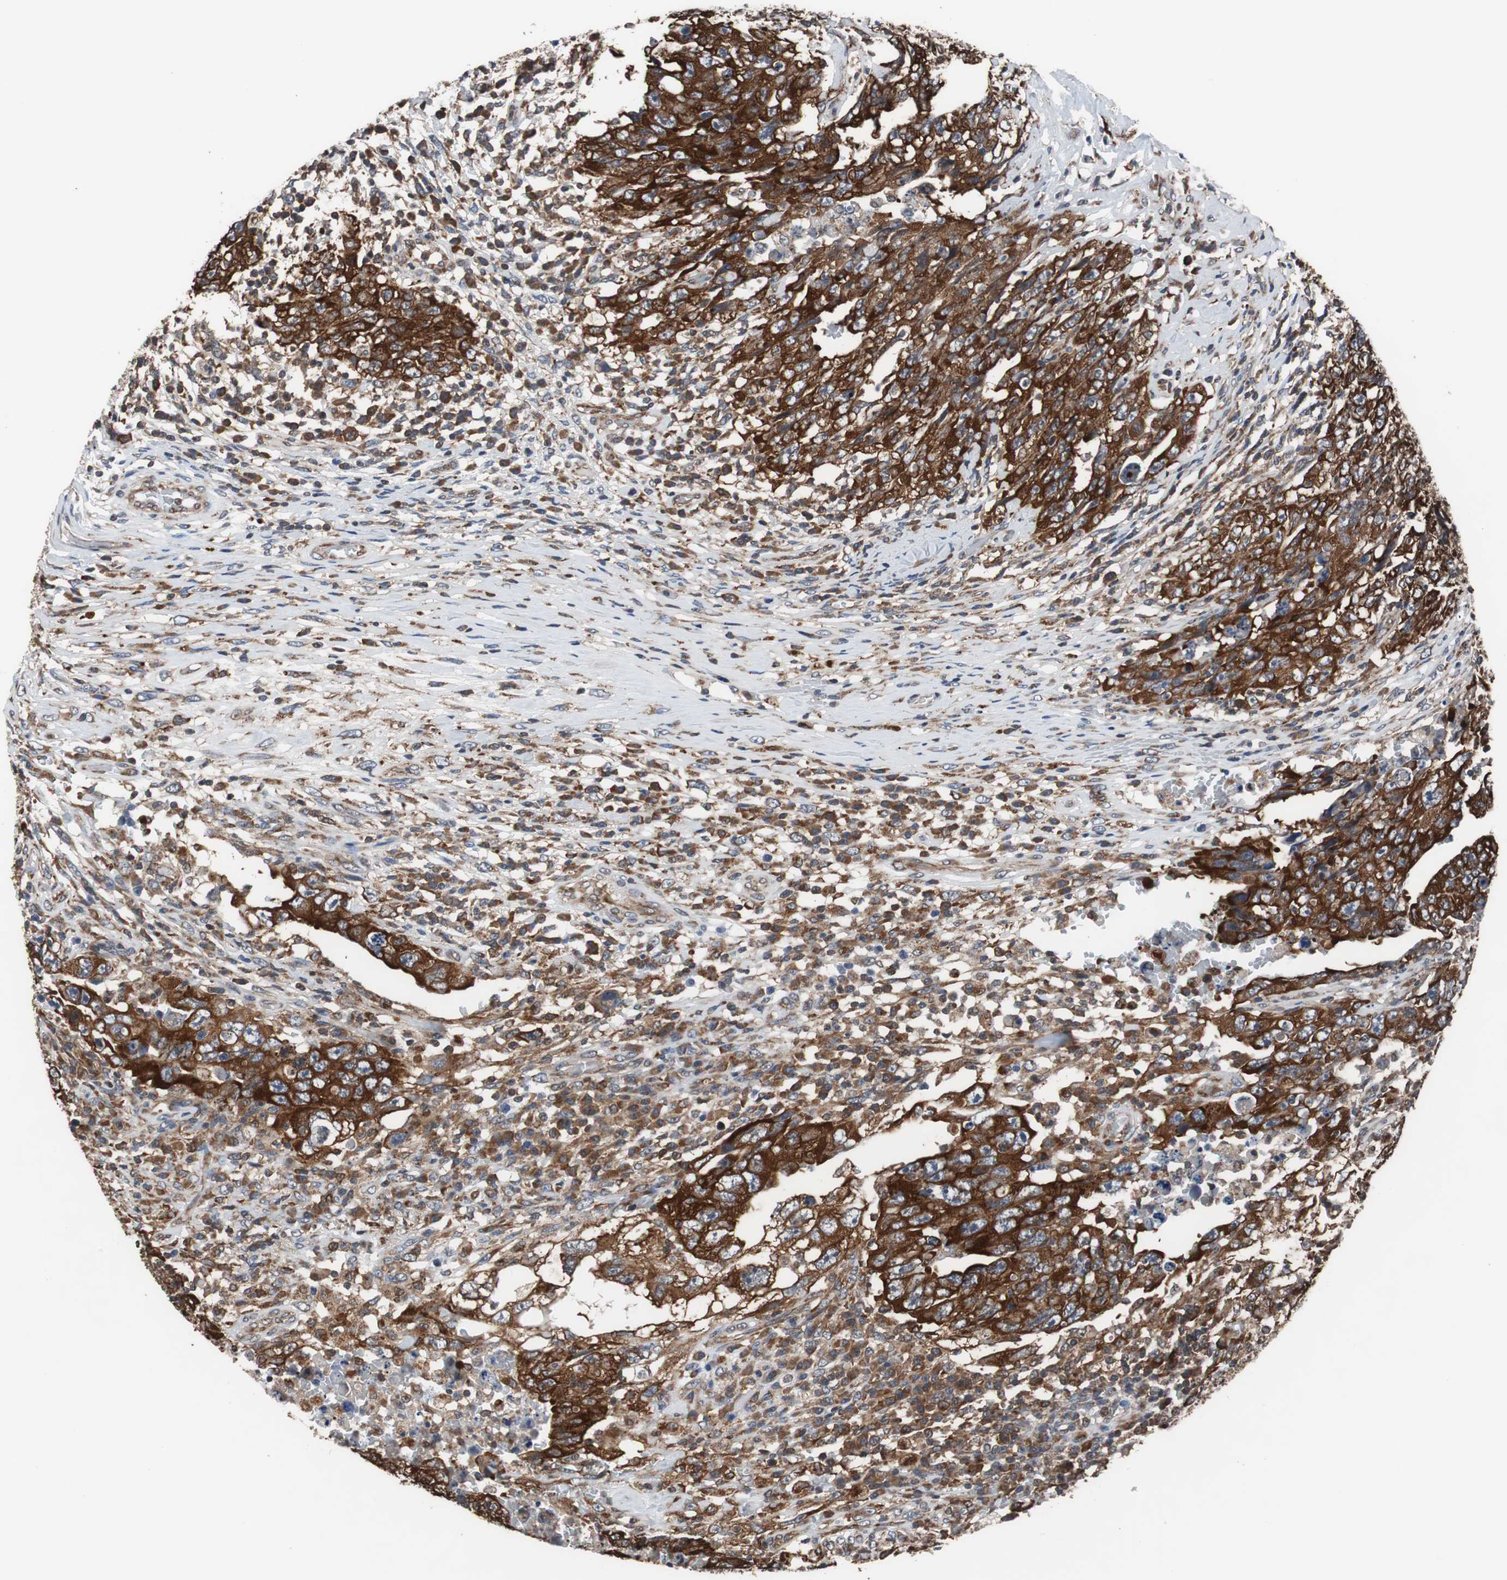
{"staining": {"intensity": "strong", "quantity": ">75%", "location": "cytoplasmic/membranous"}, "tissue": "testis cancer", "cell_type": "Tumor cells", "image_type": "cancer", "snomed": [{"axis": "morphology", "description": "Carcinoma, Embryonal, NOS"}, {"axis": "topography", "description": "Testis"}], "caption": "Immunohistochemical staining of human embryonal carcinoma (testis) displays strong cytoplasmic/membranous protein staining in approximately >75% of tumor cells. (DAB (3,3'-diaminobenzidine) IHC, brown staining for protein, blue staining for nuclei).", "gene": "USP10", "patient": {"sex": "male", "age": 26}}